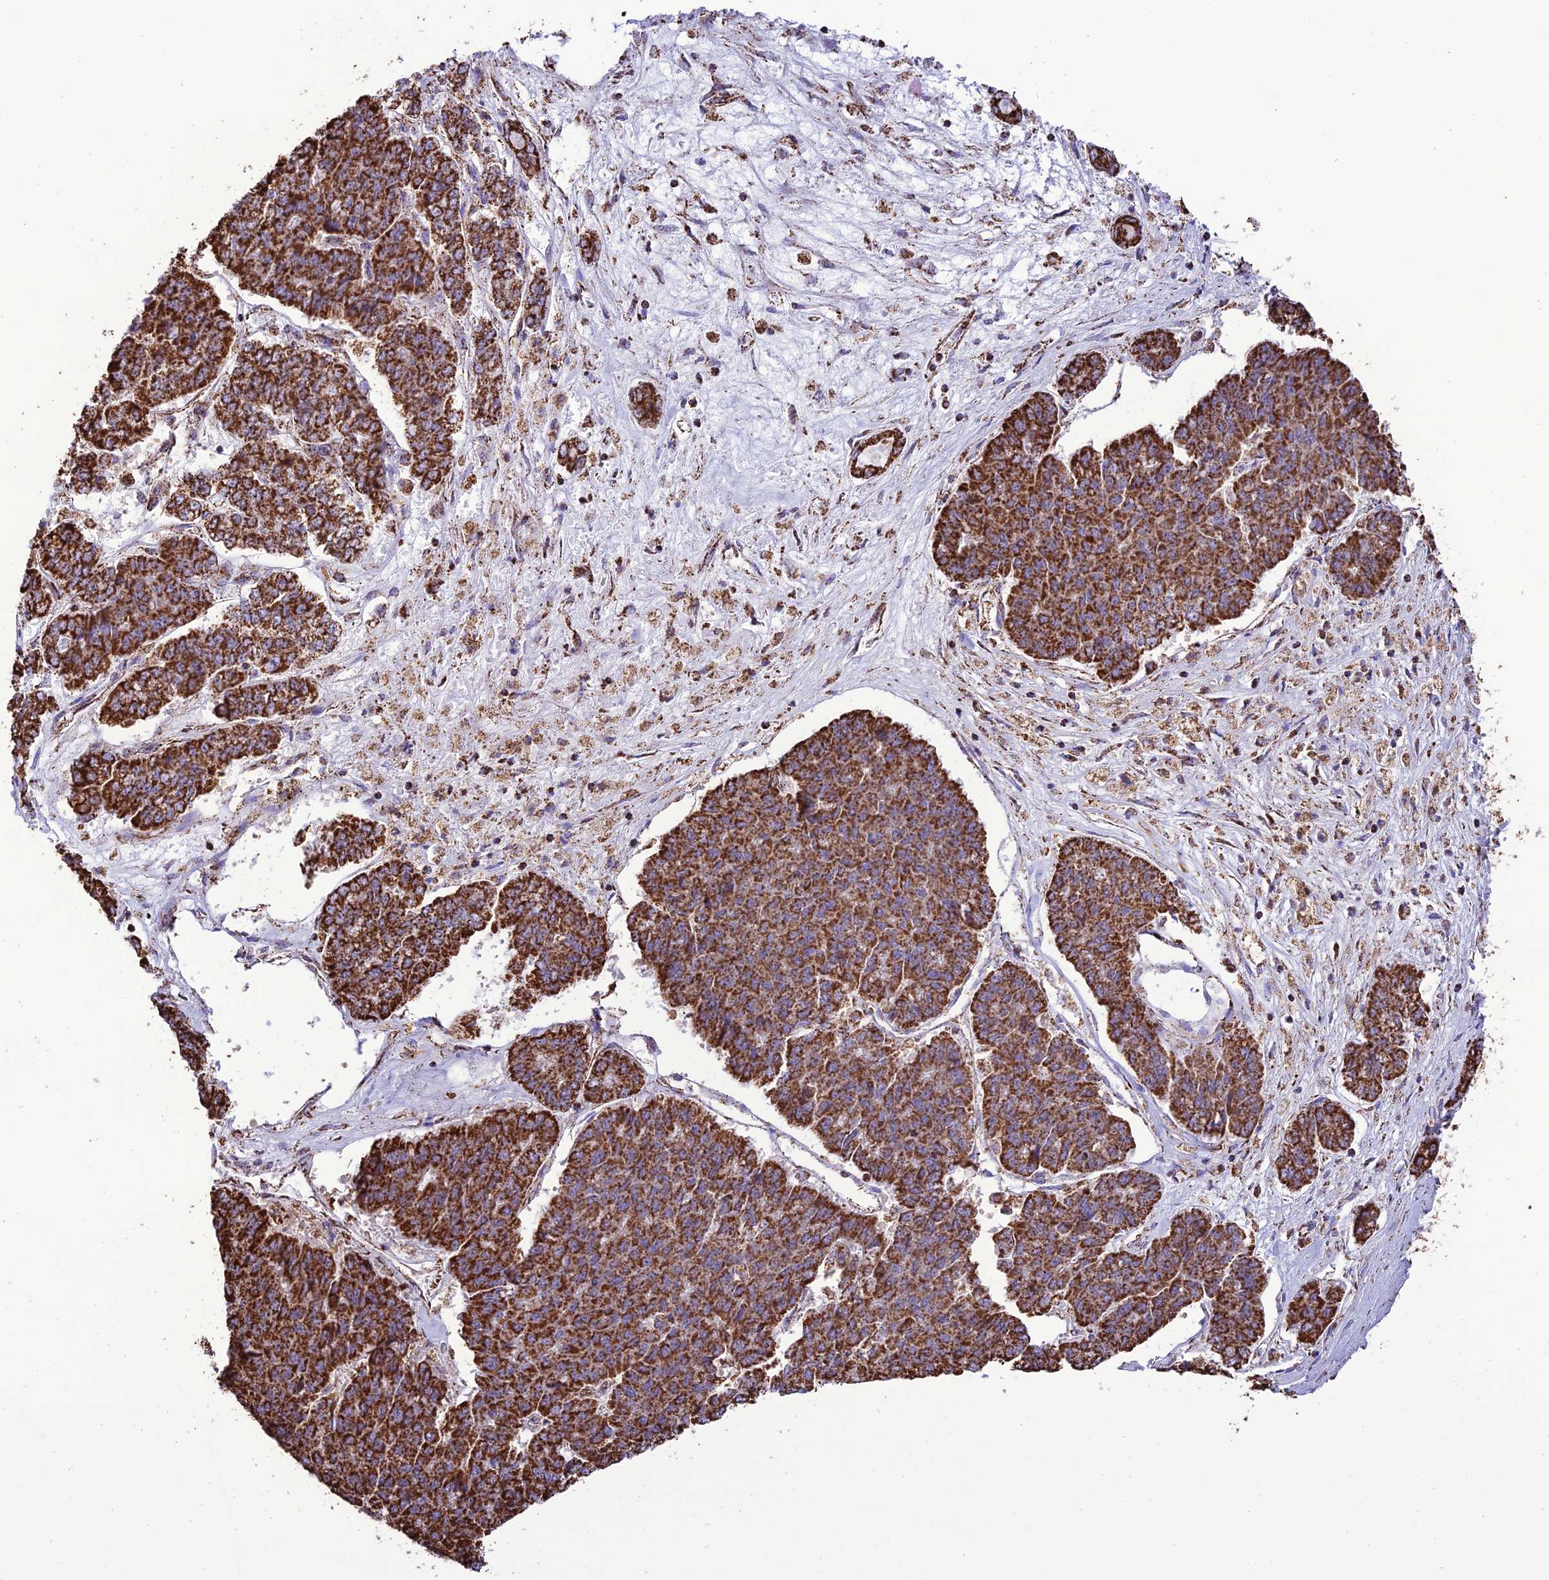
{"staining": {"intensity": "strong", "quantity": ">75%", "location": "cytoplasmic/membranous"}, "tissue": "pancreatic cancer", "cell_type": "Tumor cells", "image_type": "cancer", "snomed": [{"axis": "morphology", "description": "Adenocarcinoma, NOS"}, {"axis": "topography", "description": "Pancreas"}], "caption": "A brown stain shows strong cytoplasmic/membranous expression of a protein in adenocarcinoma (pancreatic) tumor cells. (IHC, brightfield microscopy, high magnification).", "gene": "NDUFAF1", "patient": {"sex": "male", "age": 50}}